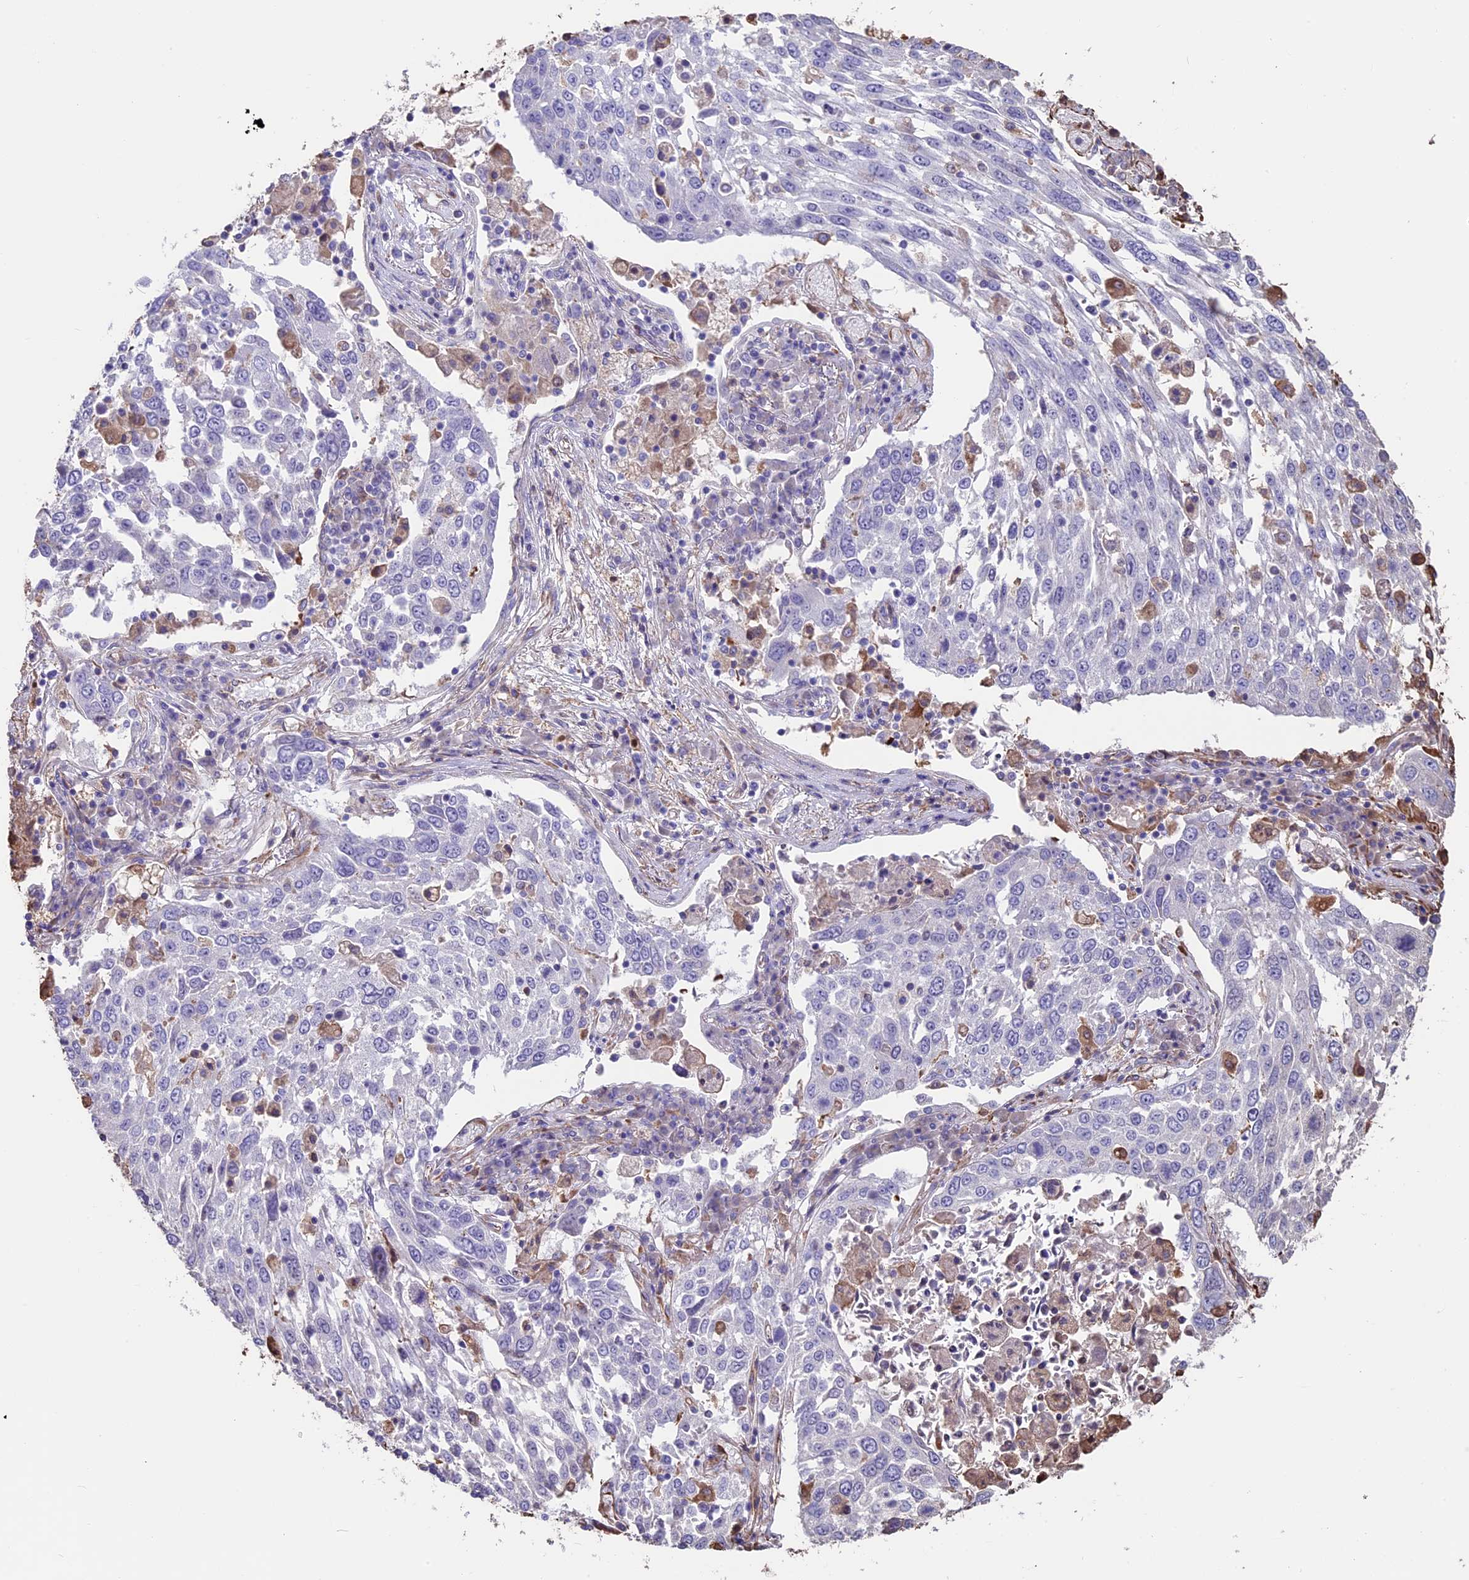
{"staining": {"intensity": "negative", "quantity": "none", "location": "none"}, "tissue": "lung cancer", "cell_type": "Tumor cells", "image_type": "cancer", "snomed": [{"axis": "morphology", "description": "Squamous cell carcinoma, NOS"}, {"axis": "topography", "description": "Lung"}], "caption": "This histopathology image is of squamous cell carcinoma (lung) stained with immunohistochemistry to label a protein in brown with the nuclei are counter-stained blue. There is no expression in tumor cells.", "gene": "SEH1L", "patient": {"sex": "male", "age": 65}}